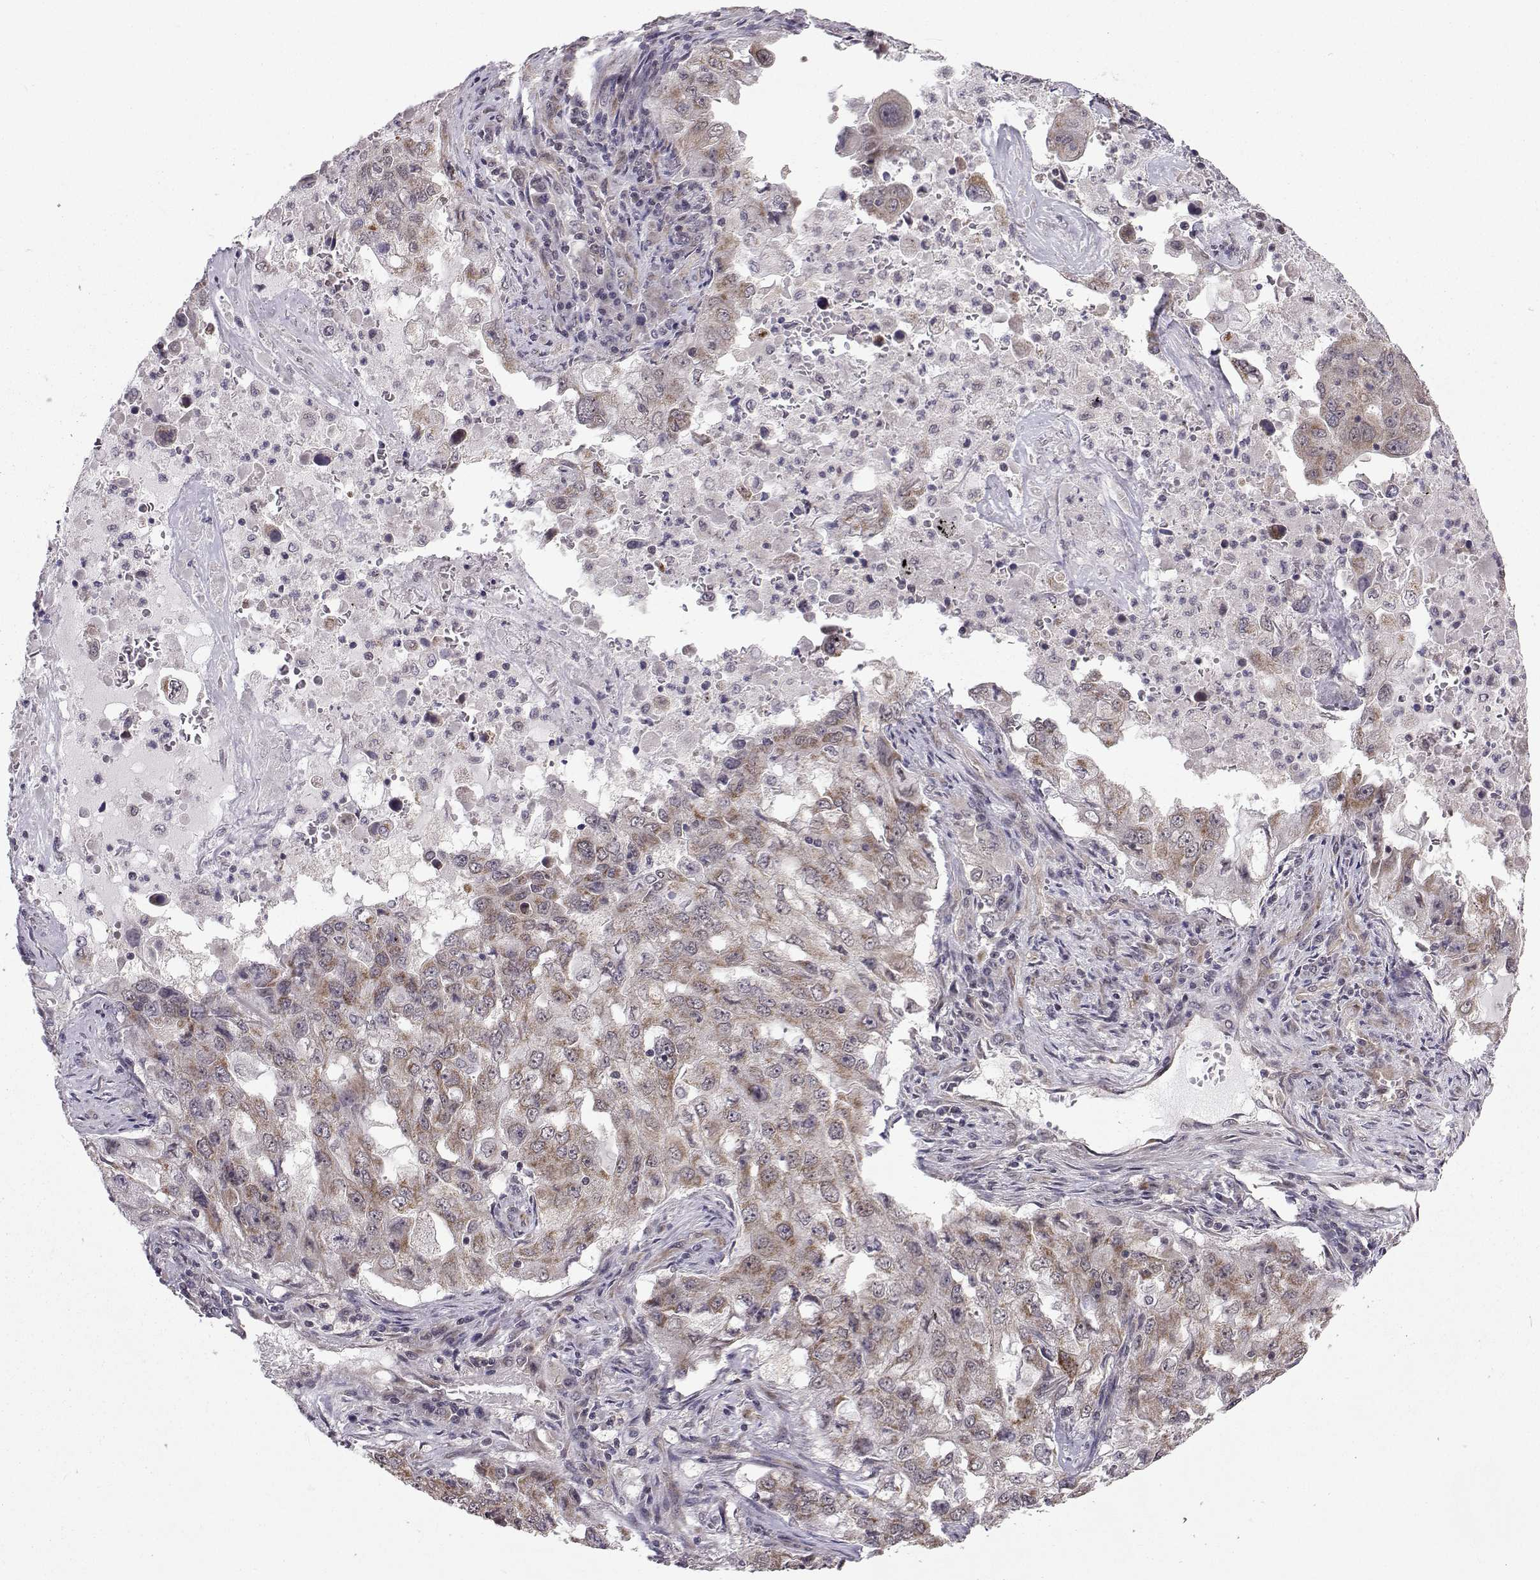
{"staining": {"intensity": "moderate", "quantity": ">75%", "location": "cytoplasmic/membranous"}, "tissue": "lung cancer", "cell_type": "Tumor cells", "image_type": "cancer", "snomed": [{"axis": "morphology", "description": "Adenocarcinoma, NOS"}, {"axis": "topography", "description": "Lung"}], "caption": "Immunohistochemistry of lung adenocarcinoma displays medium levels of moderate cytoplasmic/membranous positivity in approximately >75% of tumor cells.", "gene": "PKN2", "patient": {"sex": "female", "age": 61}}